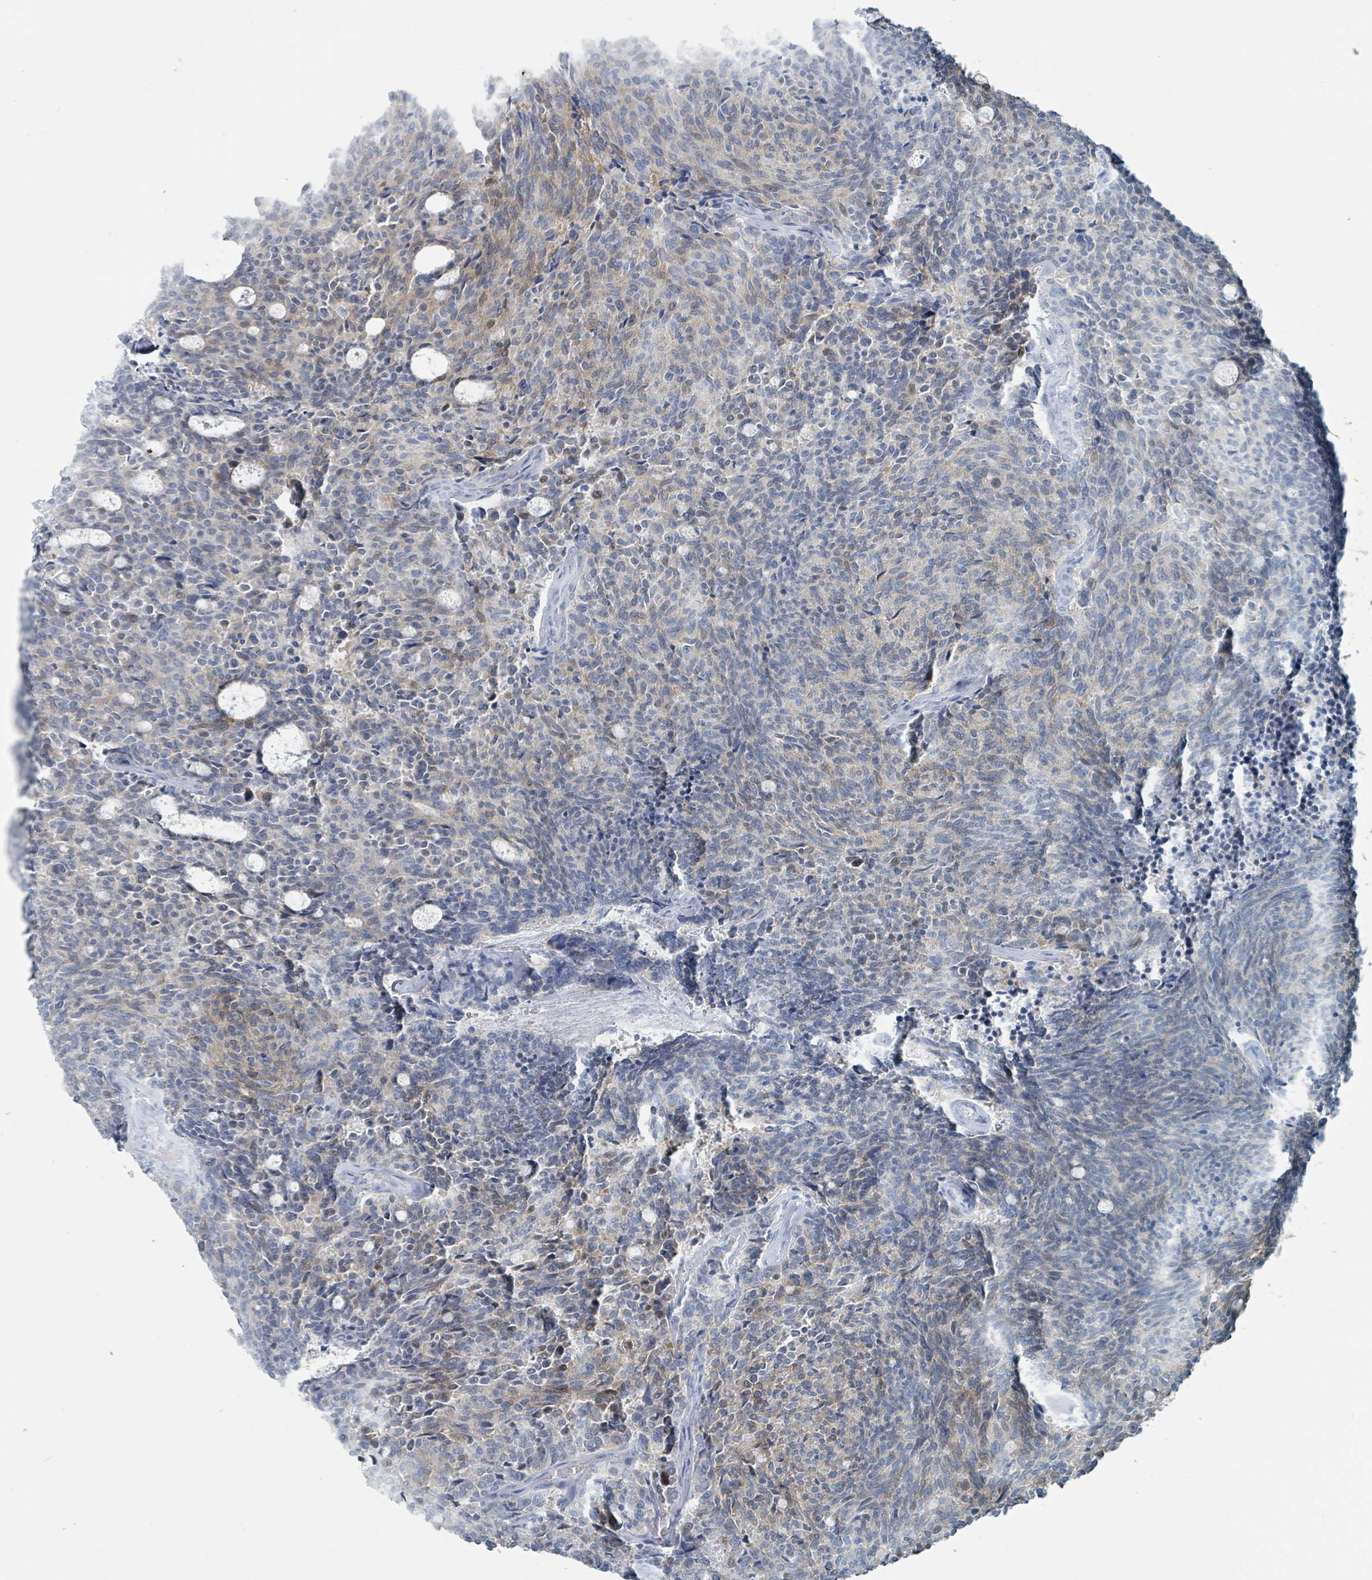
{"staining": {"intensity": "moderate", "quantity": "25%-75%", "location": "cytoplasmic/membranous"}, "tissue": "carcinoid", "cell_type": "Tumor cells", "image_type": "cancer", "snomed": [{"axis": "morphology", "description": "Carcinoid, malignant, NOS"}, {"axis": "topography", "description": "Pancreas"}], "caption": "This histopathology image reveals IHC staining of malignant carcinoid, with medium moderate cytoplasmic/membranous staining in about 25%-75% of tumor cells.", "gene": "GAMT", "patient": {"sex": "female", "age": 54}}